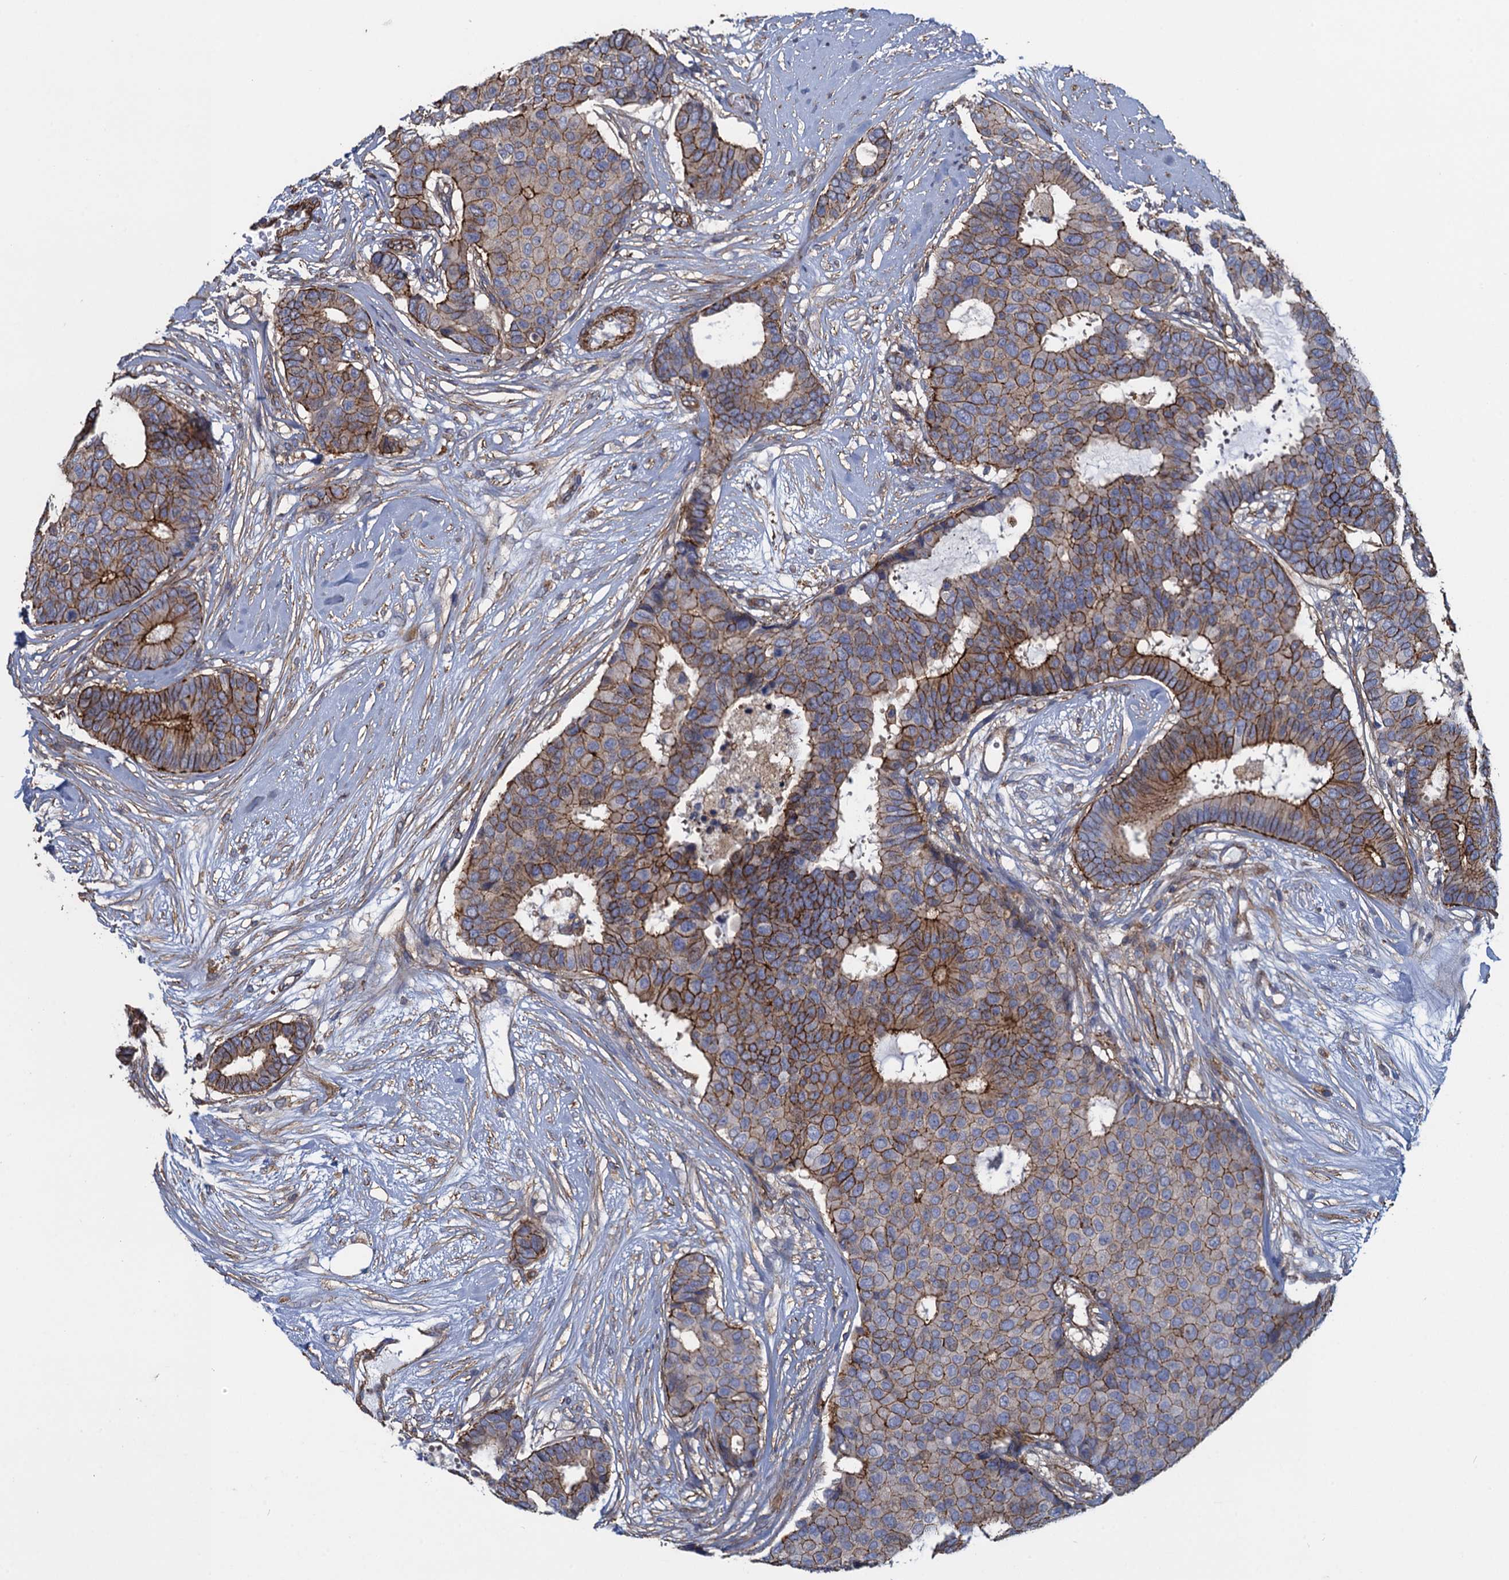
{"staining": {"intensity": "strong", "quantity": "25%-75%", "location": "cytoplasmic/membranous"}, "tissue": "breast cancer", "cell_type": "Tumor cells", "image_type": "cancer", "snomed": [{"axis": "morphology", "description": "Duct carcinoma"}, {"axis": "topography", "description": "Breast"}], "caption": "High-power microscopy captured an immunohistochemistry (IHC) image of intraductal carcinoma (breast), revealing strong cytoplasmic/membranous staining in about 25%-75% of tumor cells. The staining is performed using DAB brown chromogen to label protein expression. The nuclei are counter-stained blue using hematoxylin.", "gene": "PROSER2", "patient": {"sex": "female", "age": 75}}